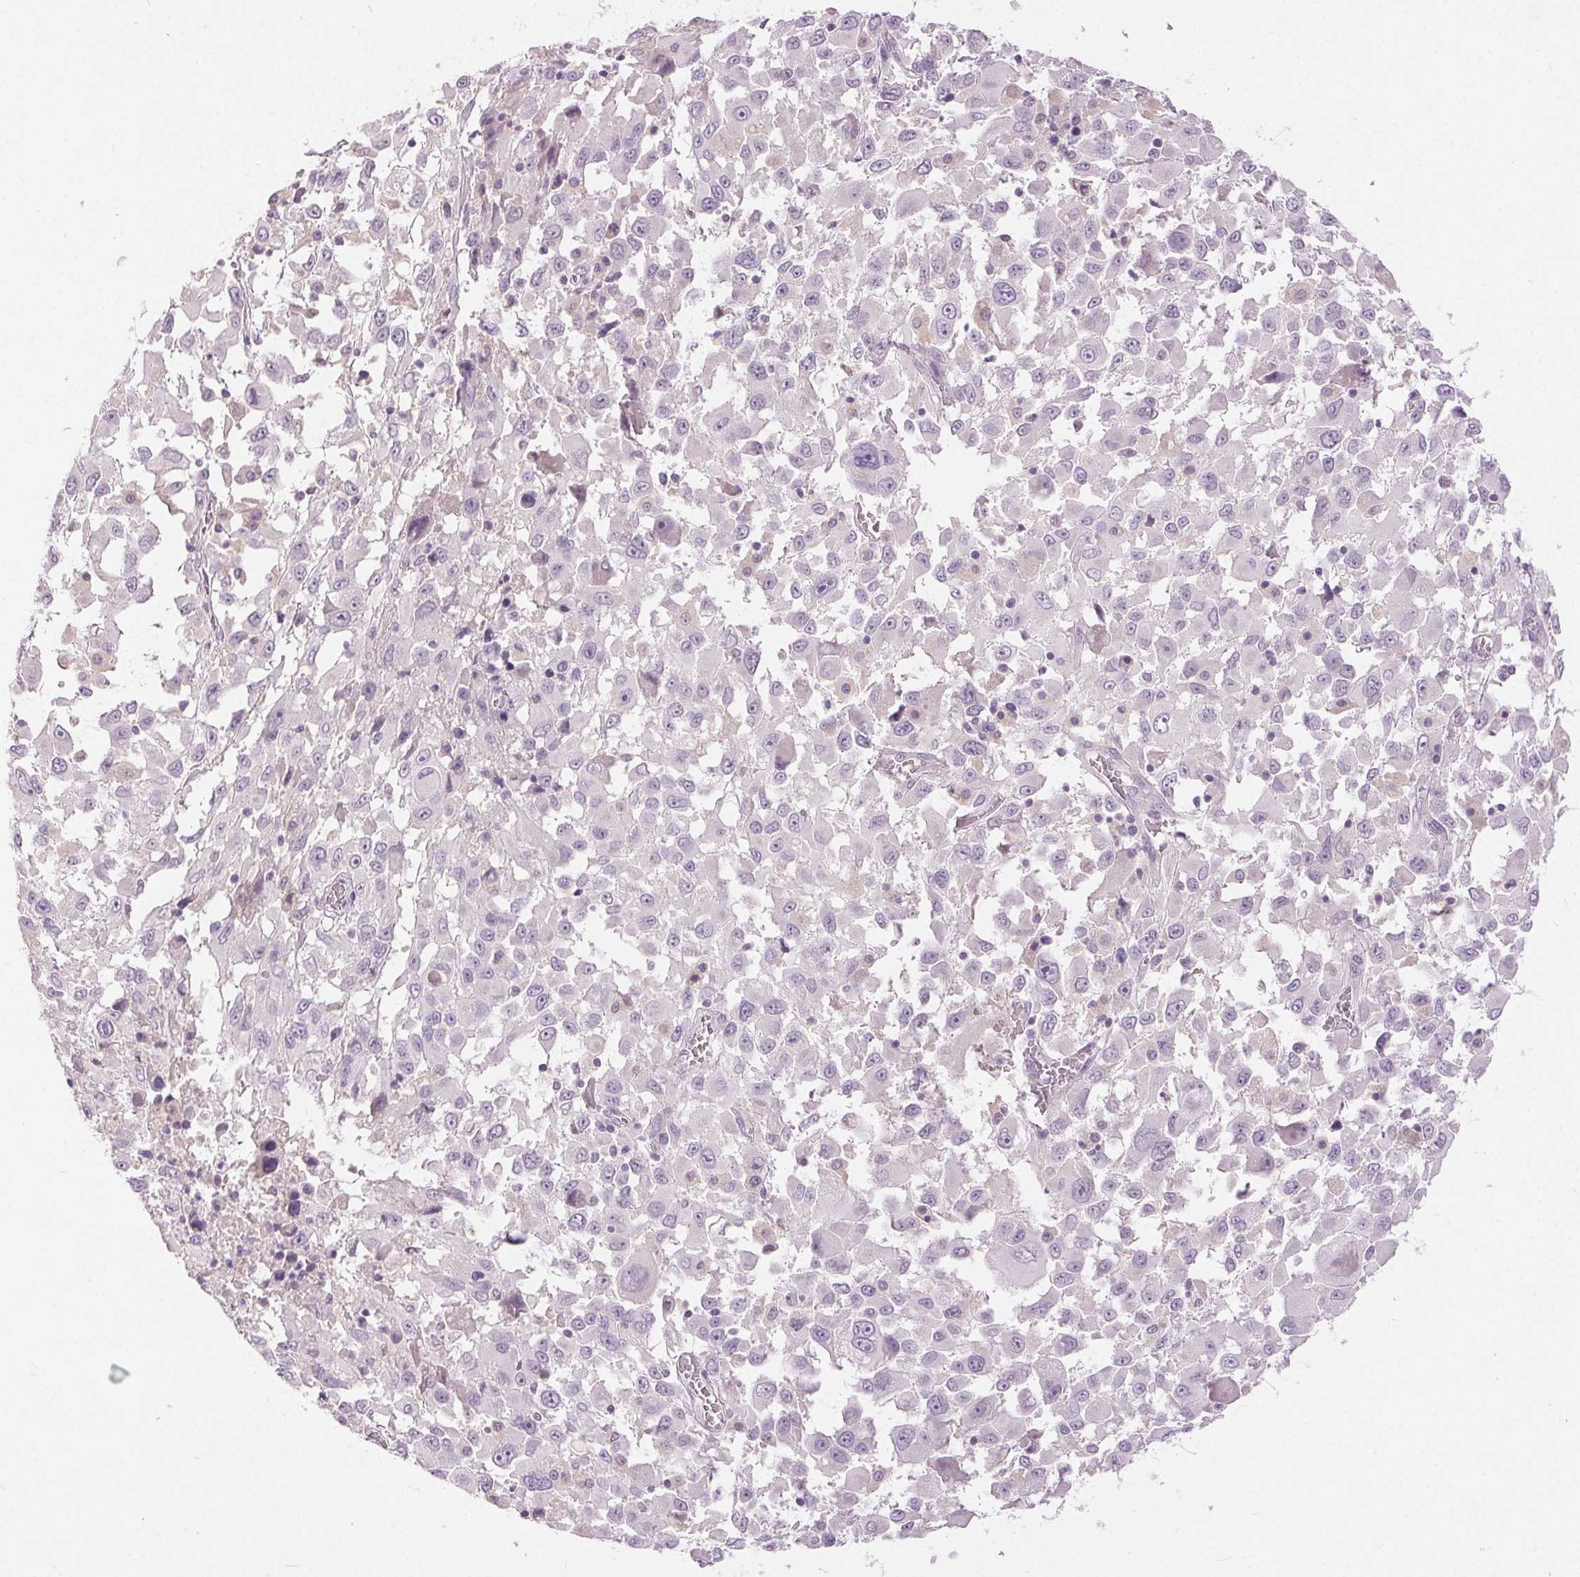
{"staining": {"intensity": "negative", "quantity": "none", "location": "none"}, "tissue": "melanoma", "cell_type": "Tumor cells", "image_type": "cancer", "snomed": [{"axis": "morphology", "description": "Malignant melanoma, Metastatic site"}, {"axis": "topography", "description": "Soft tissue"}], "caption": "Micrograph shows no protein positivity in tumor cells of malignant melanoma (metastatic site) tissue.", "gene": "DSG3", "patient": {"sex": "male", "age": 50}}